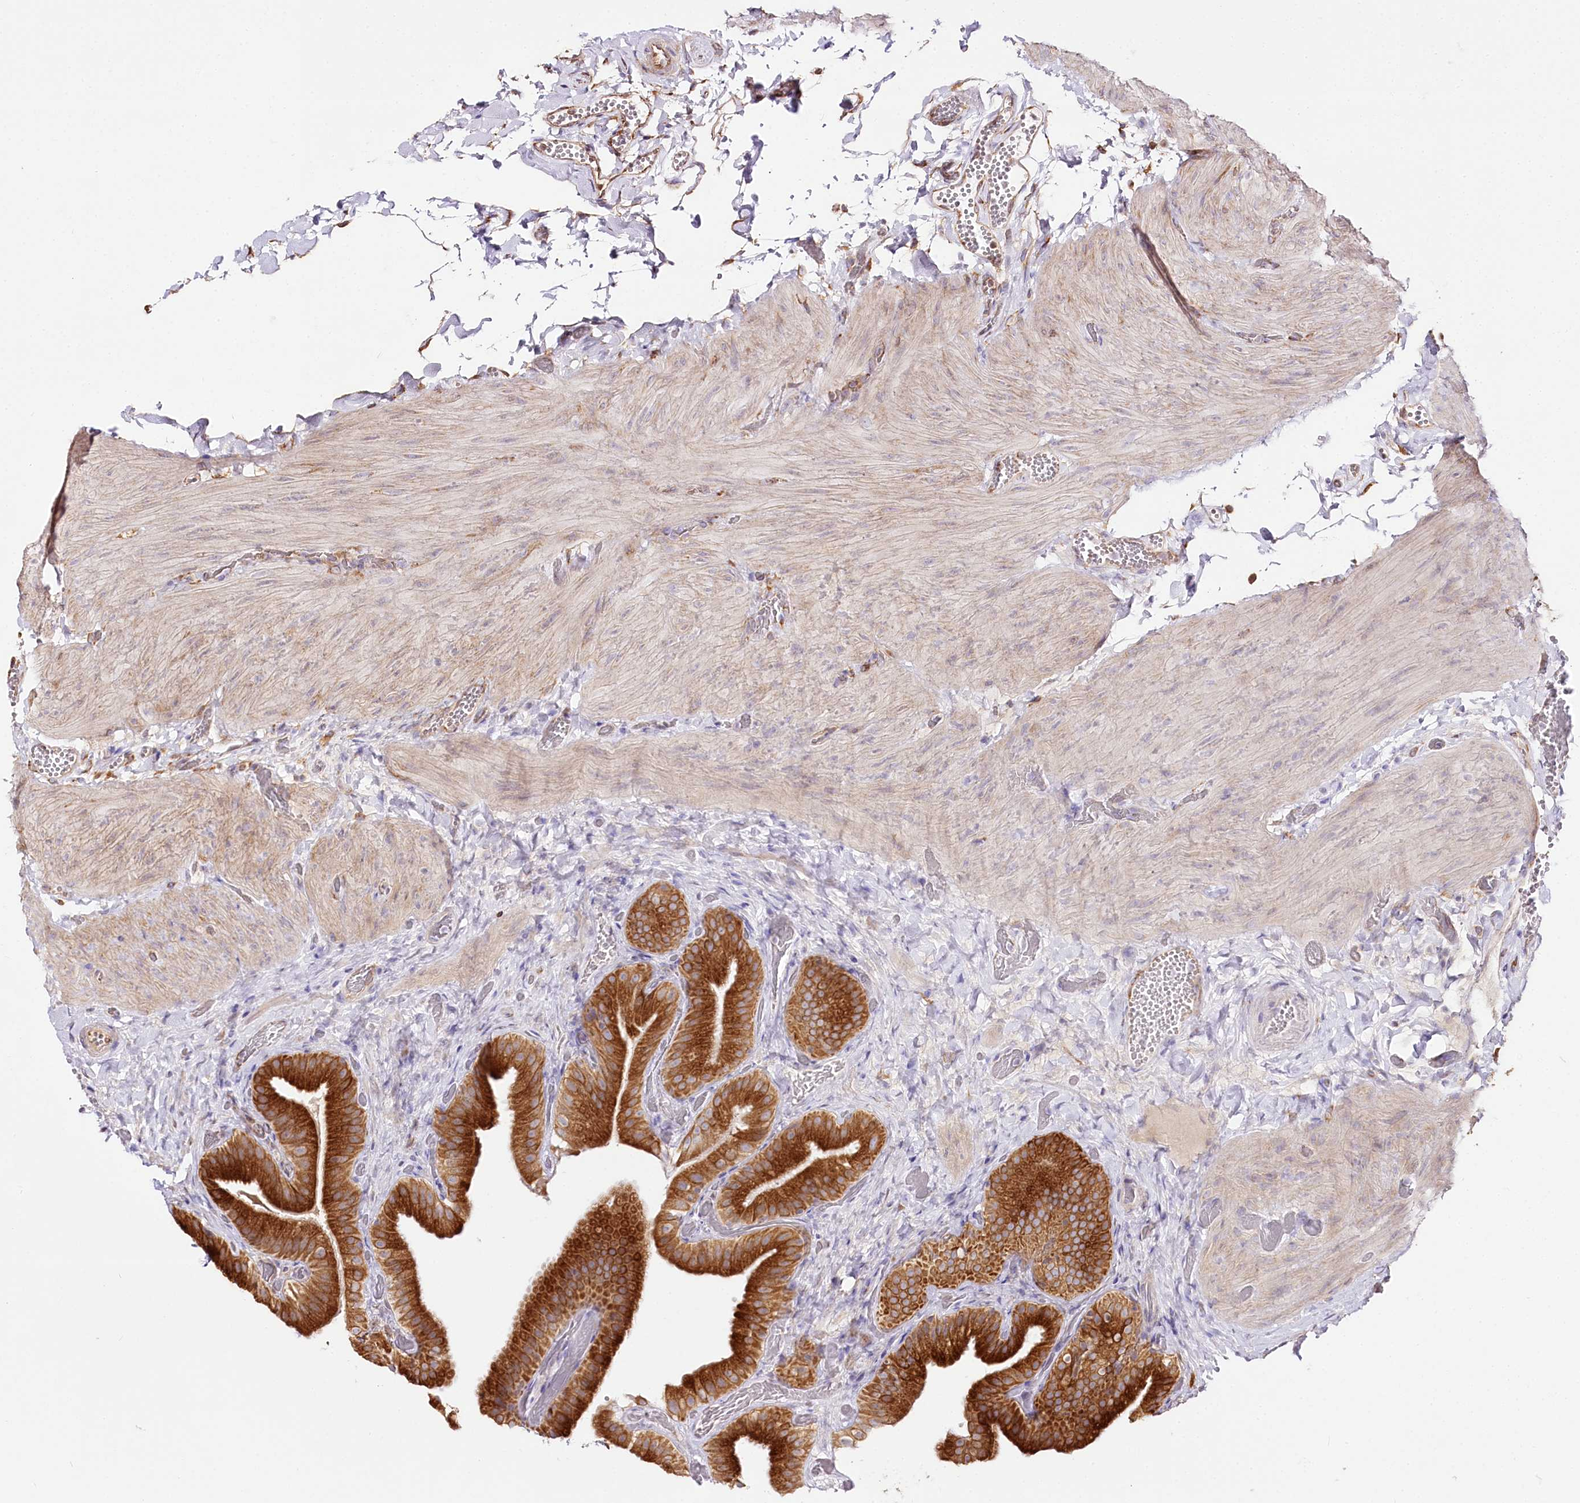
{"staining": {"intensity": "strong", "quantity": ">75%", "location": "cytoplasmic/membranous"}, "tissue": "gallbladder", "cell_type": "Glandular cells", "image_type": "normal", "snomed": [{"axis": "morphology", "description": "Normal tissue, NOS"}, {"axis": "topography", "description": "Gallbladder"}], "caption": "Human gallbladder stained with a brown dye demonstrates strong cytoplasmic/membranous positive expression in about >75% of glandular cells.", "gene": "CNPY2", "patient": {"sex": "female", "age": 64}}